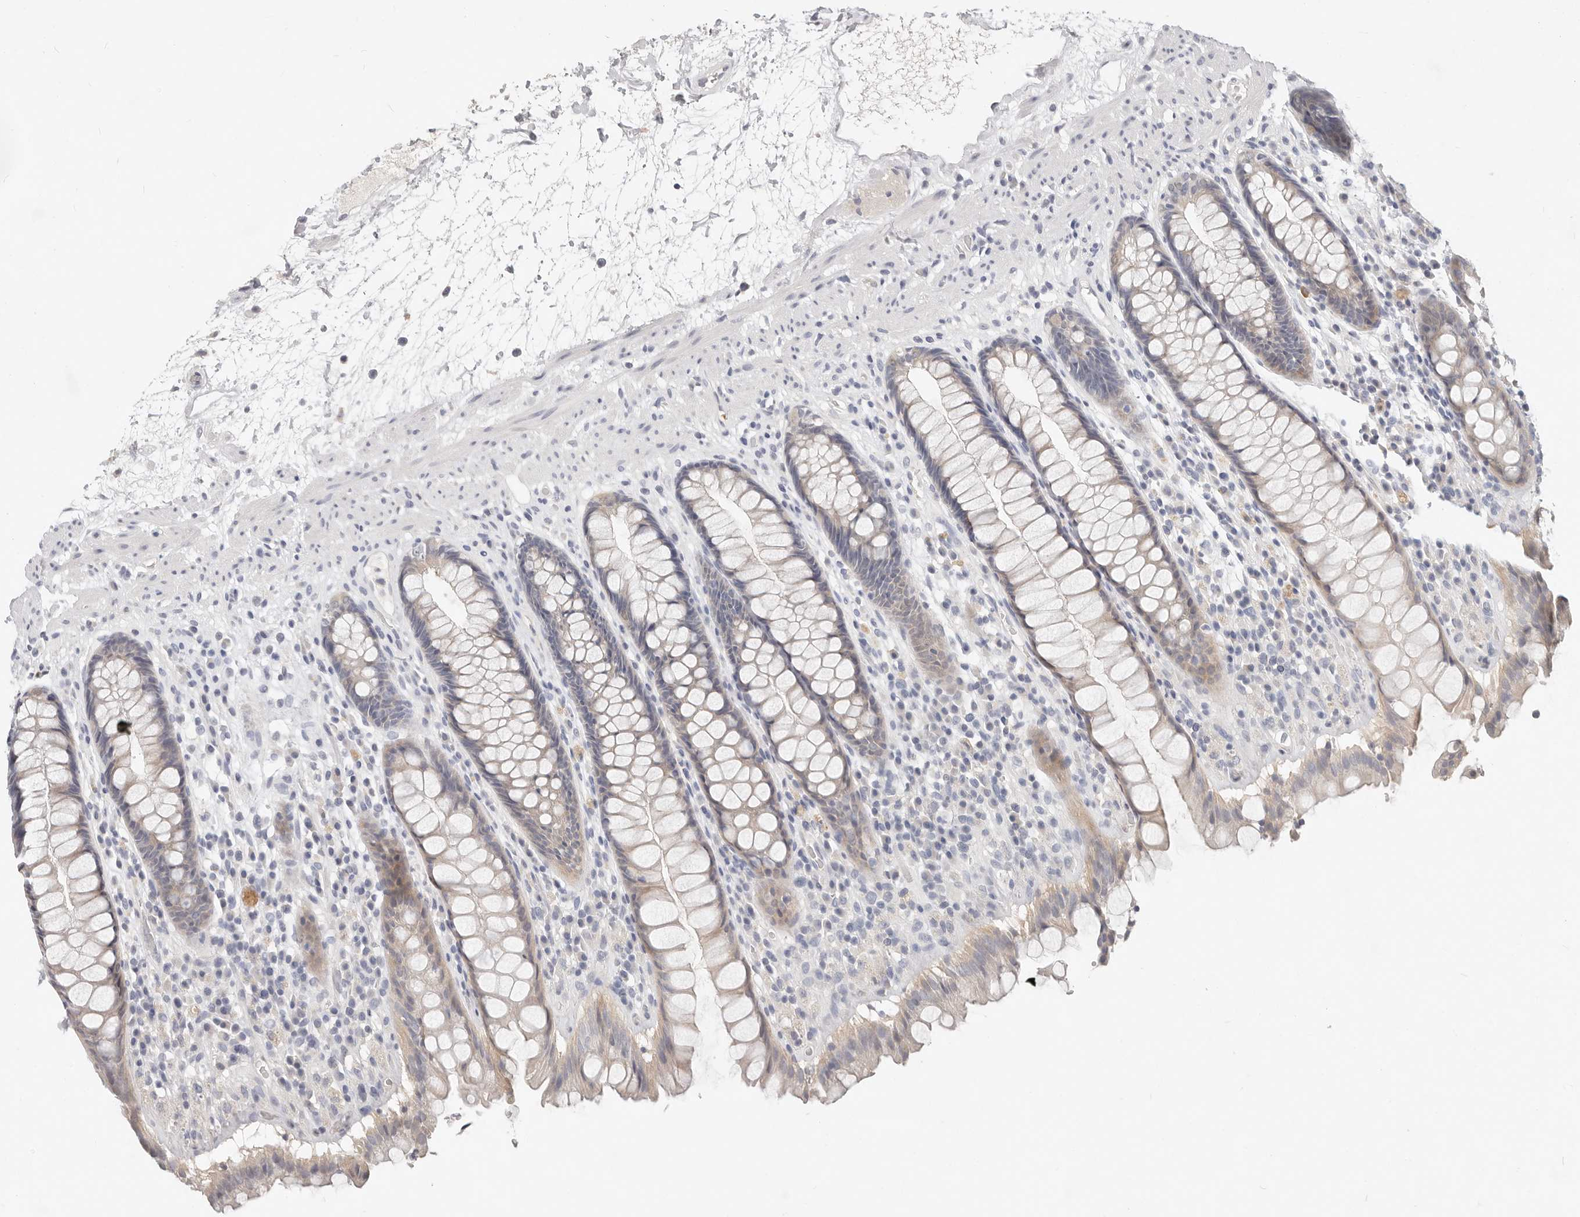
{"staining": {"intensity": "weak", "quantity": "<25%", "location": "cytoplasmic/membranous"}, "tissue": "rectum", "cell_type": "Glandular cells", "image_type": "normal", "snomed": [{"axis": "morphology", "description": "Normal tissue, NOS"}, {"axis": "topography", "description": "Rectum"}], "caption": "DAB (3,3'-diaminobenzidine) immunohistochemical staining of normal human rectum displays no significant expression in glandular cells.", "gene": "TMEM63B", "patient": {"sex": "male", "age": 64}}